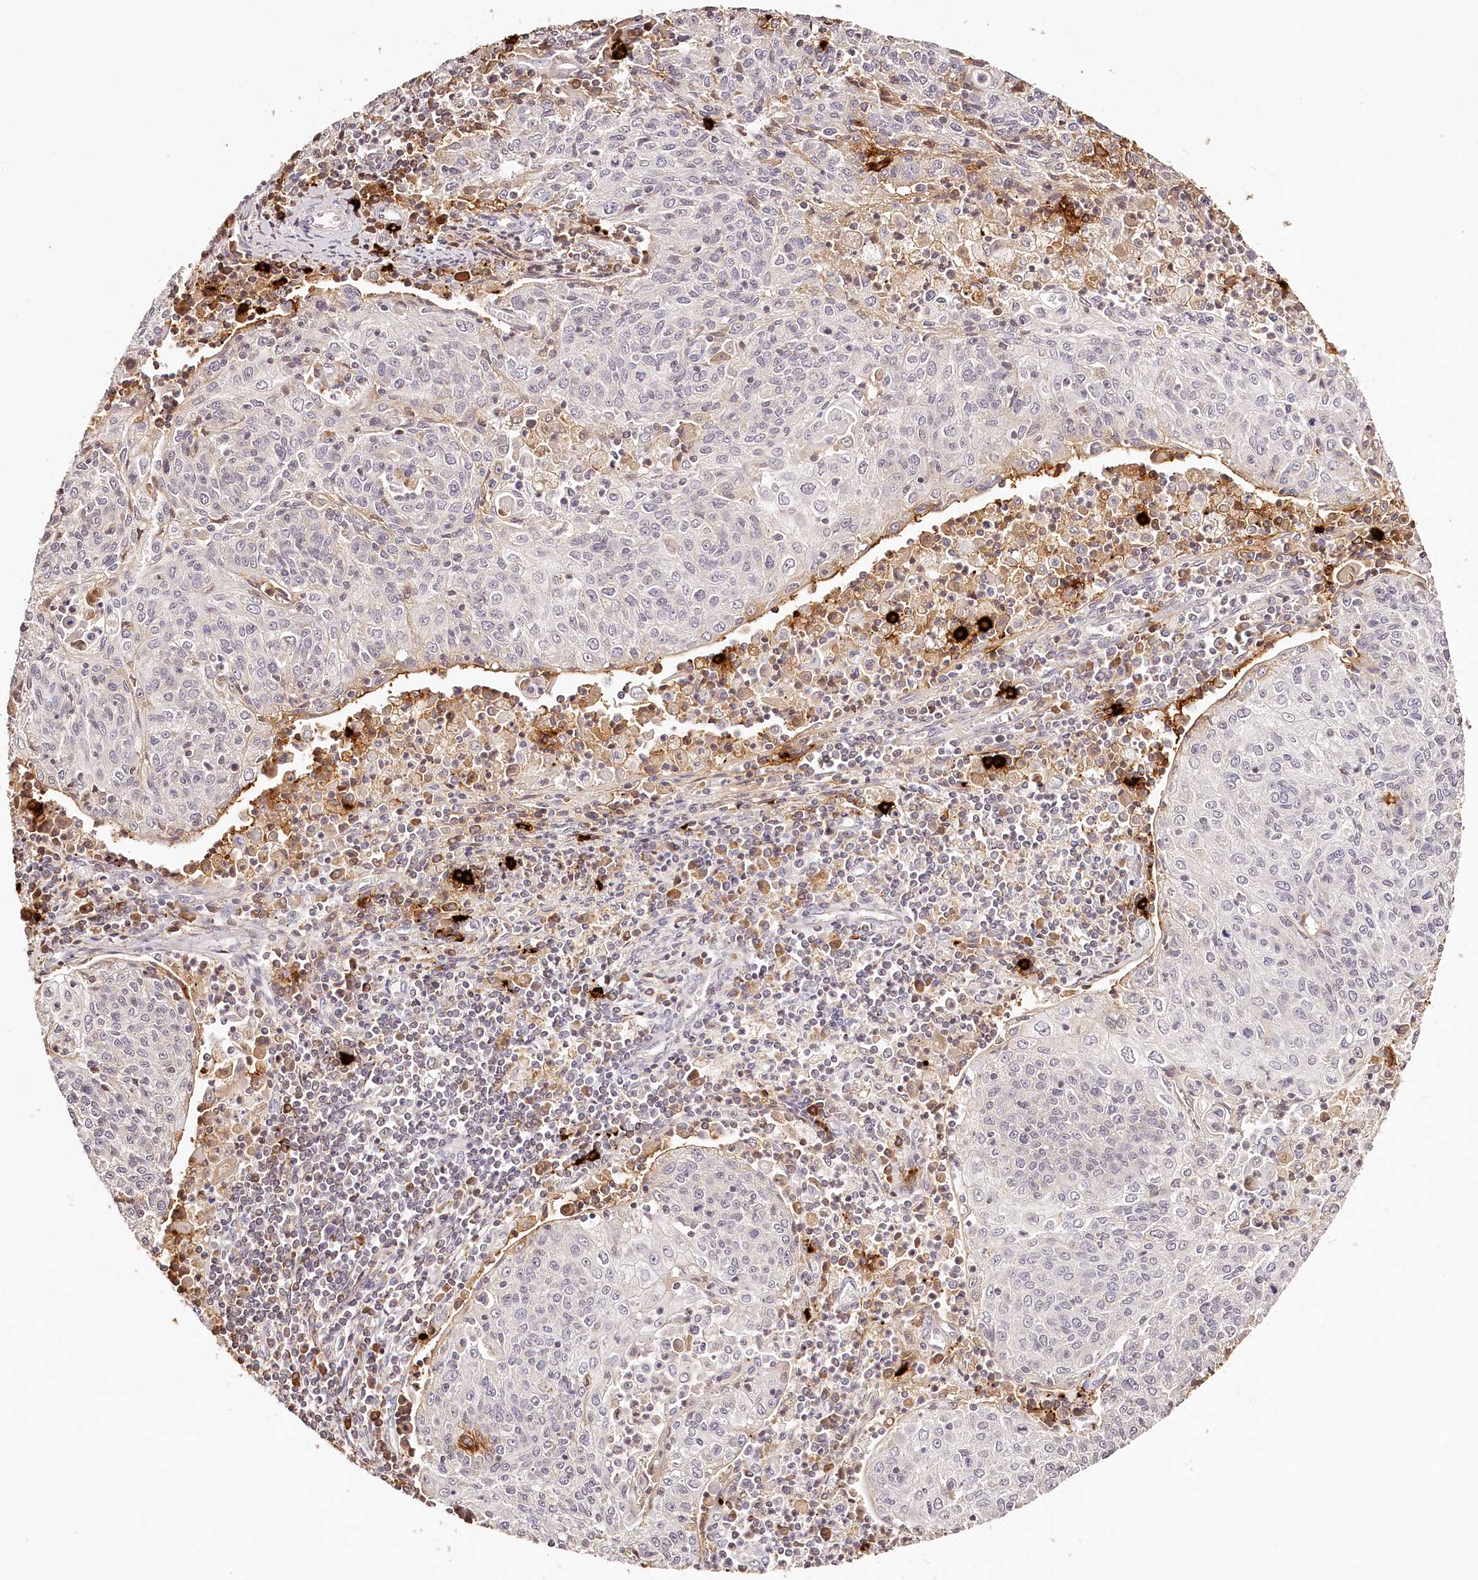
{"staining": {"intensity": "negative", "quantity": "none", "location": "none"}, "tissue": "cervical cancer", "cell_type": "Tumor cells", "image_type": "cancer", "snomed": [{"axis": "morphology", "description": "Squamous cell carcinoma, NOS"}, {"axis": "topography", "description": "Cervix"}], "caption": "This is a photomicrograph of immunohistochemistry (IHC) staining of cervical cancer, which shows no expression in tumor cells.", "gene": "SYNGR1", "patient": {"sex": "female", "age": 48}}